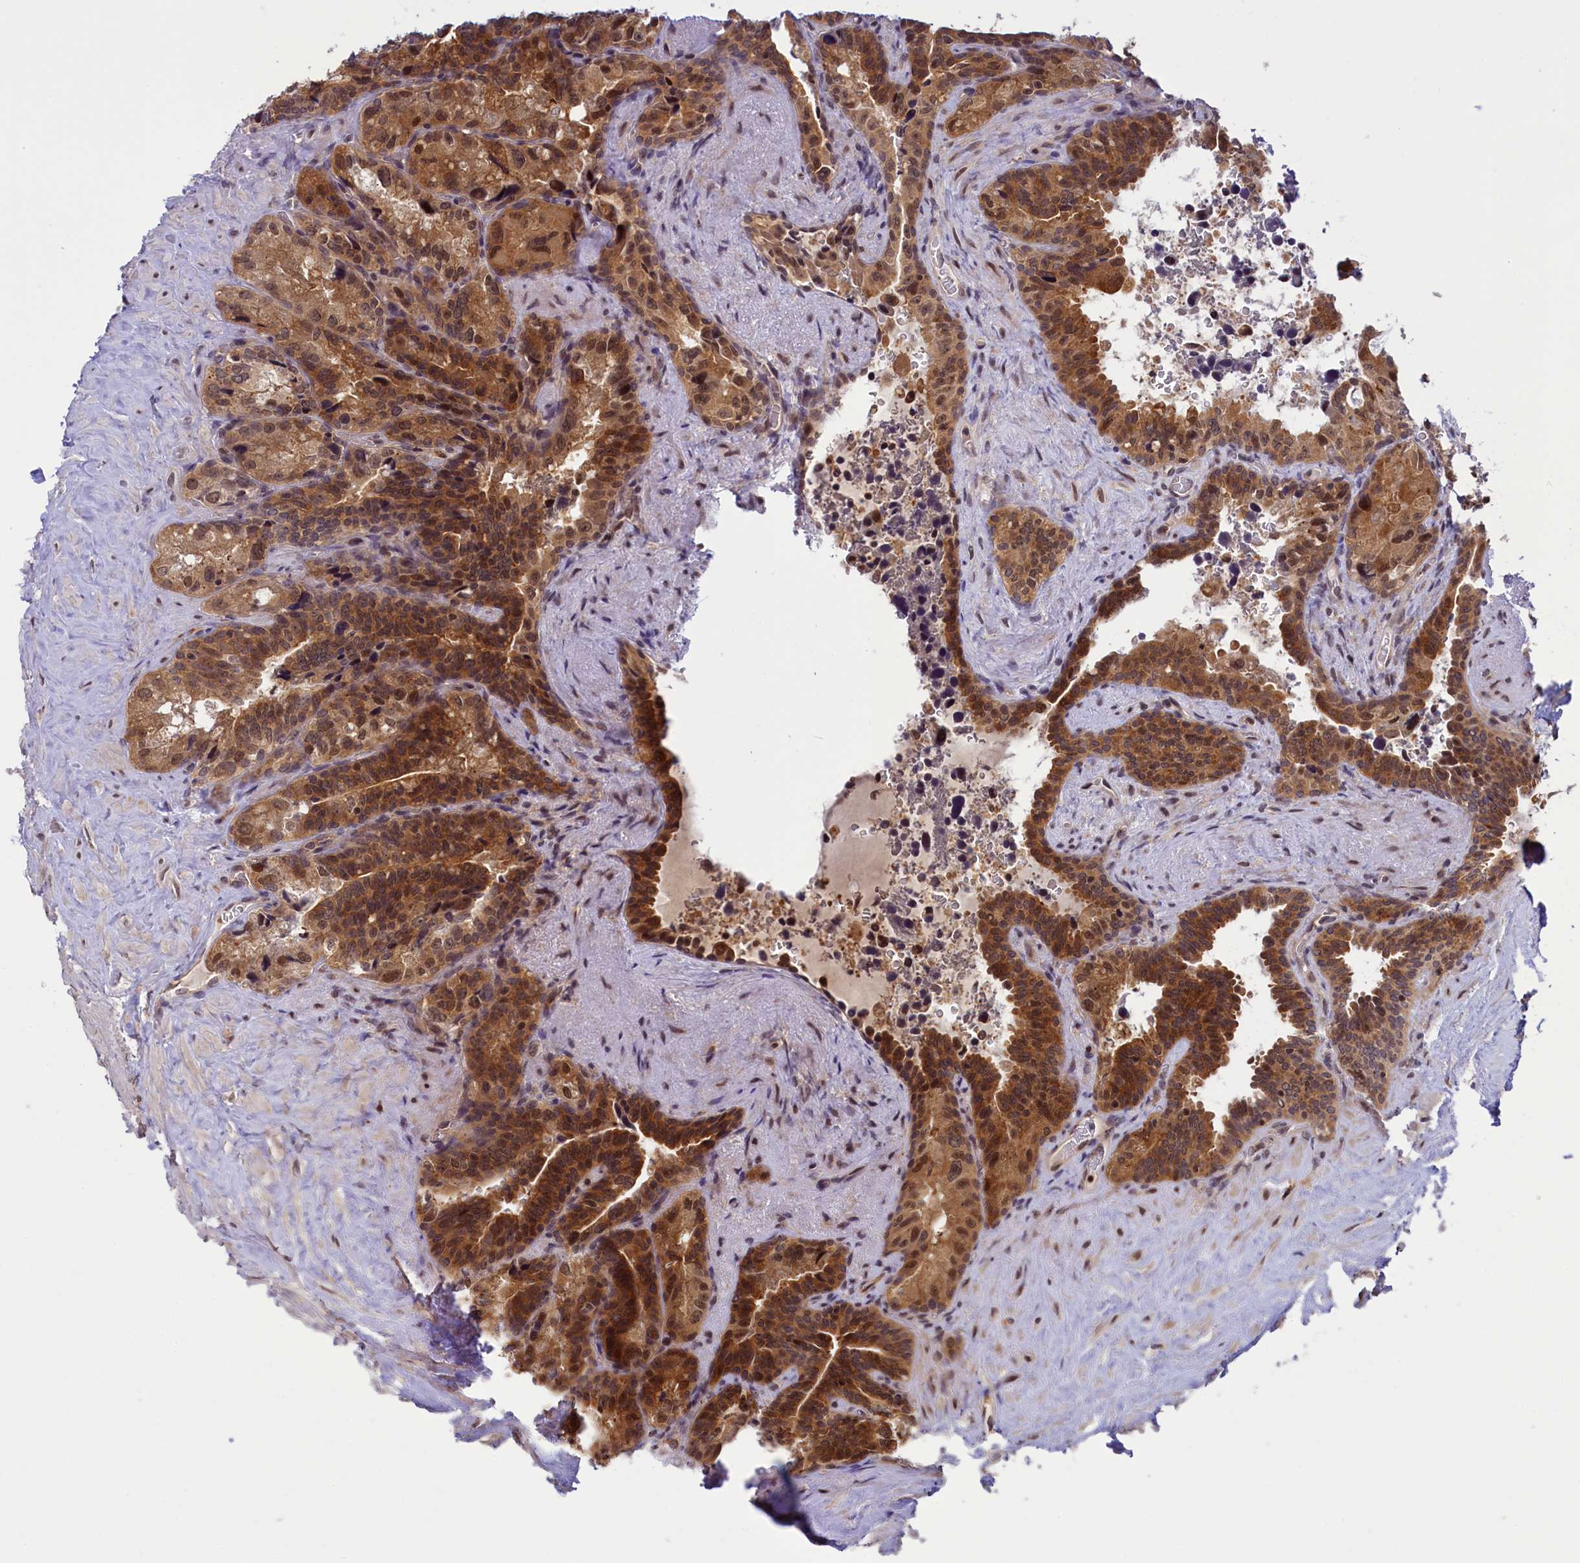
{"staining": {"intensity": "strong", "quantity": ">75%", "location": "cytoplasmic/membranous,nuclear"}, "tissue": "seminal vesicle", "cell_type": "Glandular cells", "image_type": "normal", "snomed": [{"axis": "morphology", "description": "Normal tissue, NOS"}, {"axis": "topography", "description": "Seminal veicle"}], "caption": "Seminal vesicle stained with immunohistochemistry reveals strong cytoplasmic/membranous,nuclear staining in about >75% of glandular cells.", "gene": "SLC7A6OS", "patient": {"sex": "male", "age": 68}}